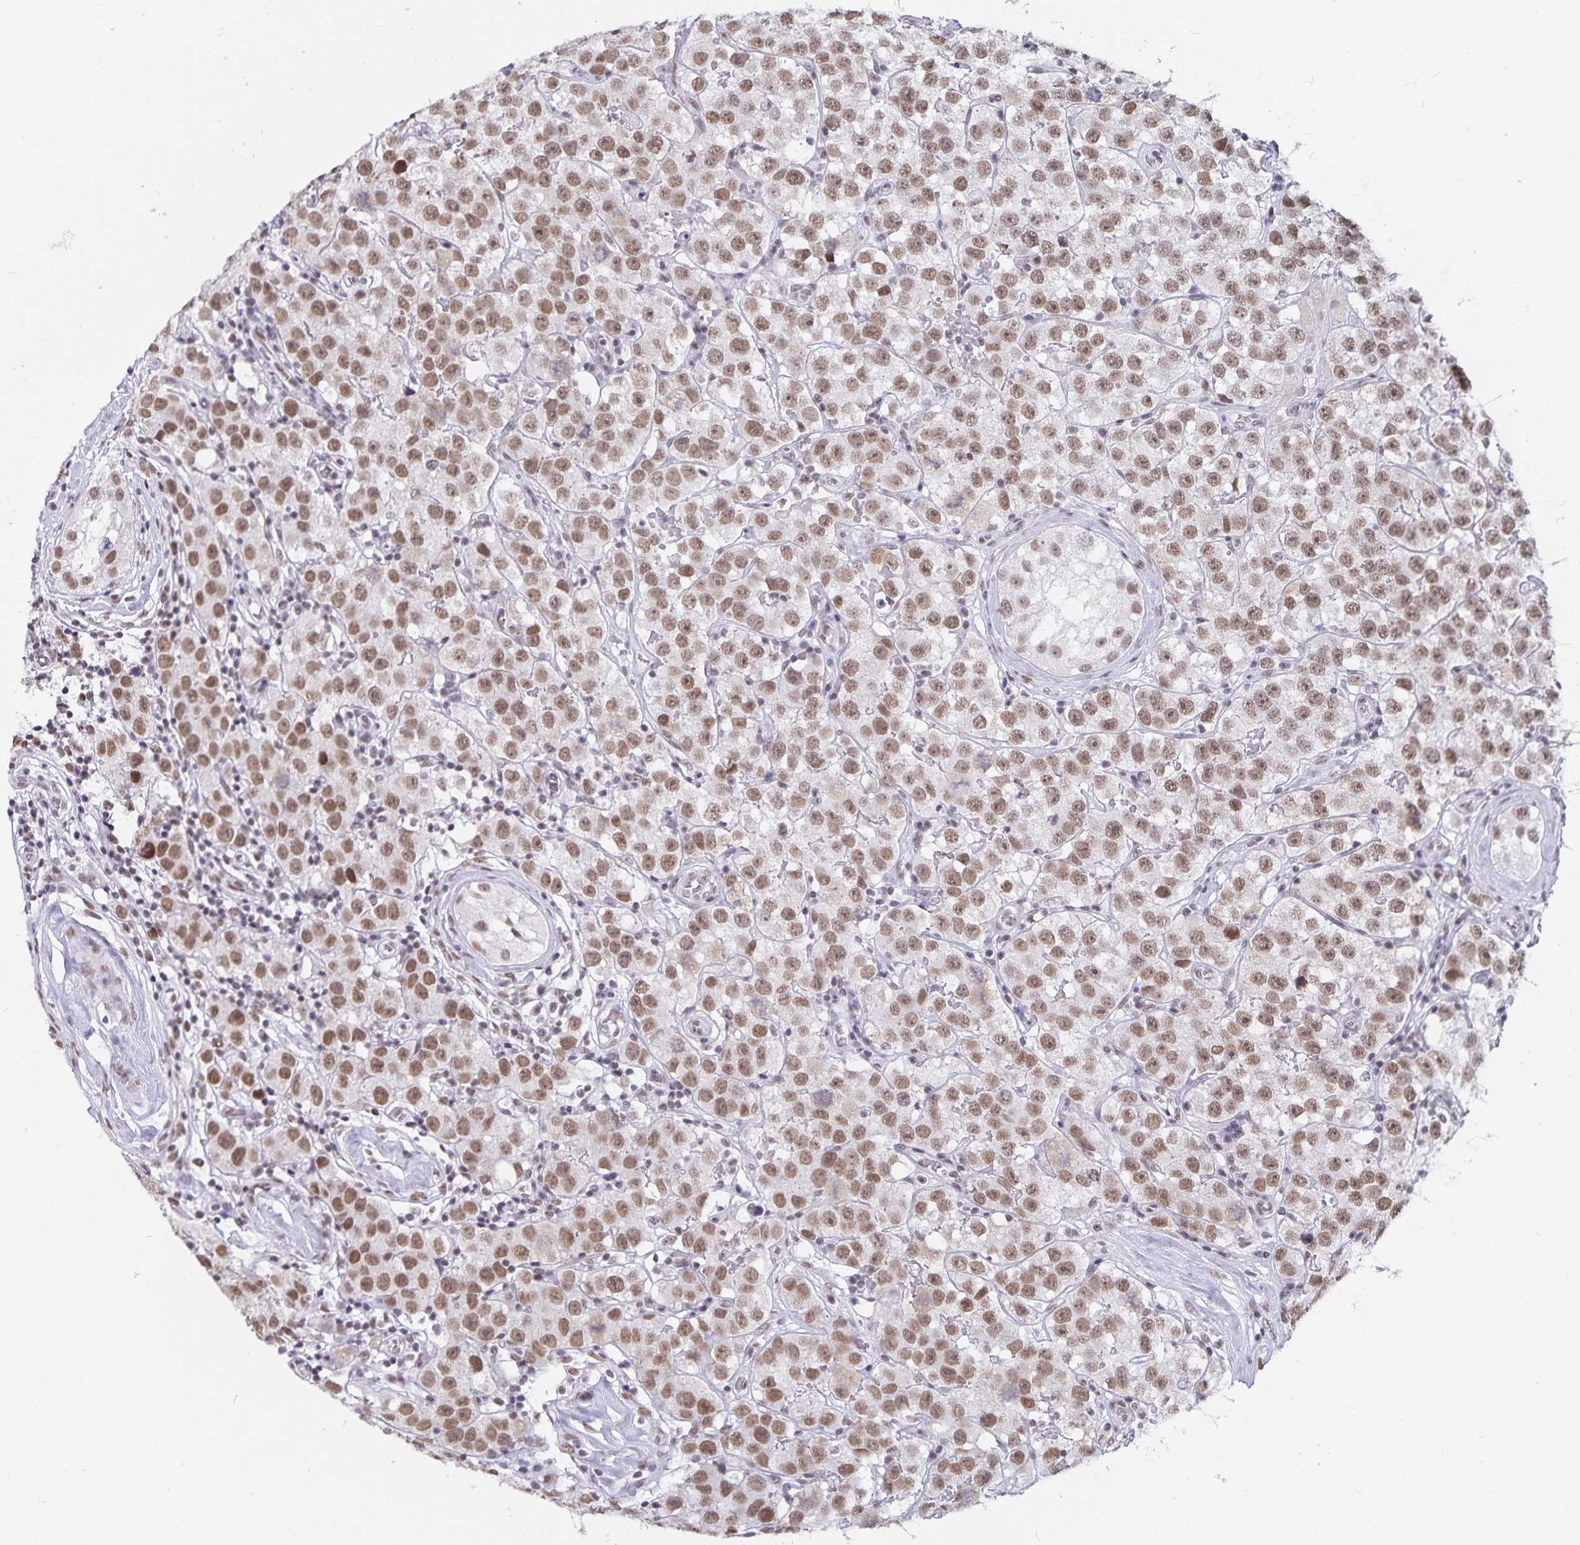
{"staining": {"intensity": "moderate", "quantity": ">75%", "location": "nuclear"}, "tissue": "testis cancer", "cell_type": "Tumor cells", "image_type": "cancer", "snomed": [{"axis": "morphology", "description": "Seminoma, NOS"}, {"axis": "topography", "description": "Testis"}], "caption": "Immunohistochemical staining of human seminoma (testis) demonstrates moderate nuclear protein expression in approximately >75% of tumor cells.", "gene": "PBX2", "patient": {"sex": "male", "age": 34}}